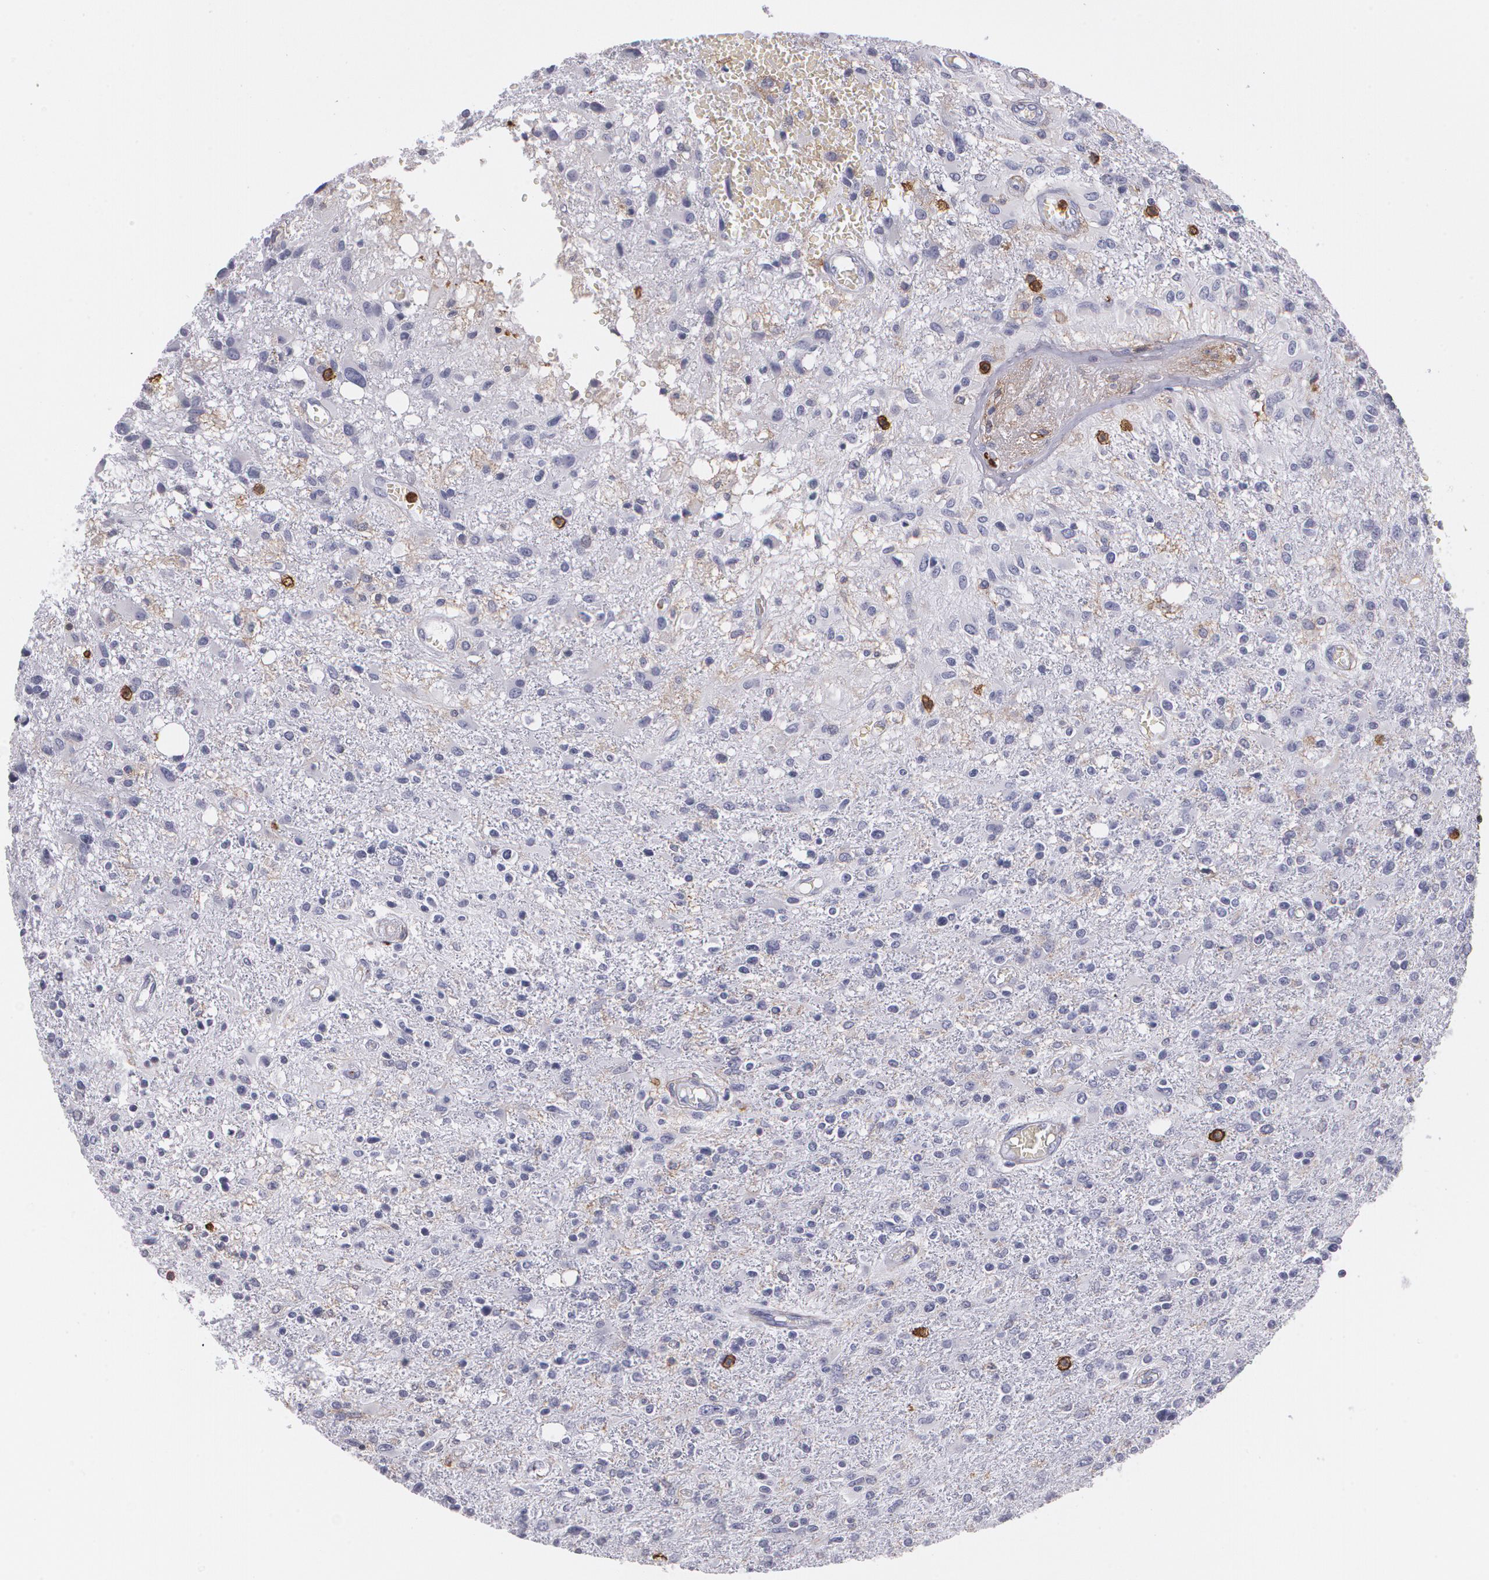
{"staining": {"intensity": "negative", "quantity": "none", "location": "none"}, "tissue": "glioma", "cell_type": "Tumor cells", "image_type": "cancer", "snomed": [{"axis": "morphology", "description": "Glioma, malignant, High grade"}, {"axis": "topography", "description": "Cerebral cortex"}], "caption": "Human malignant glioma (high-grade) stained for a protein using immunohistochemistry (IHC) shows no positivity in tumor cells.", "gene": "PTPRC", "patient": {"sex": "male", "age": 76}}